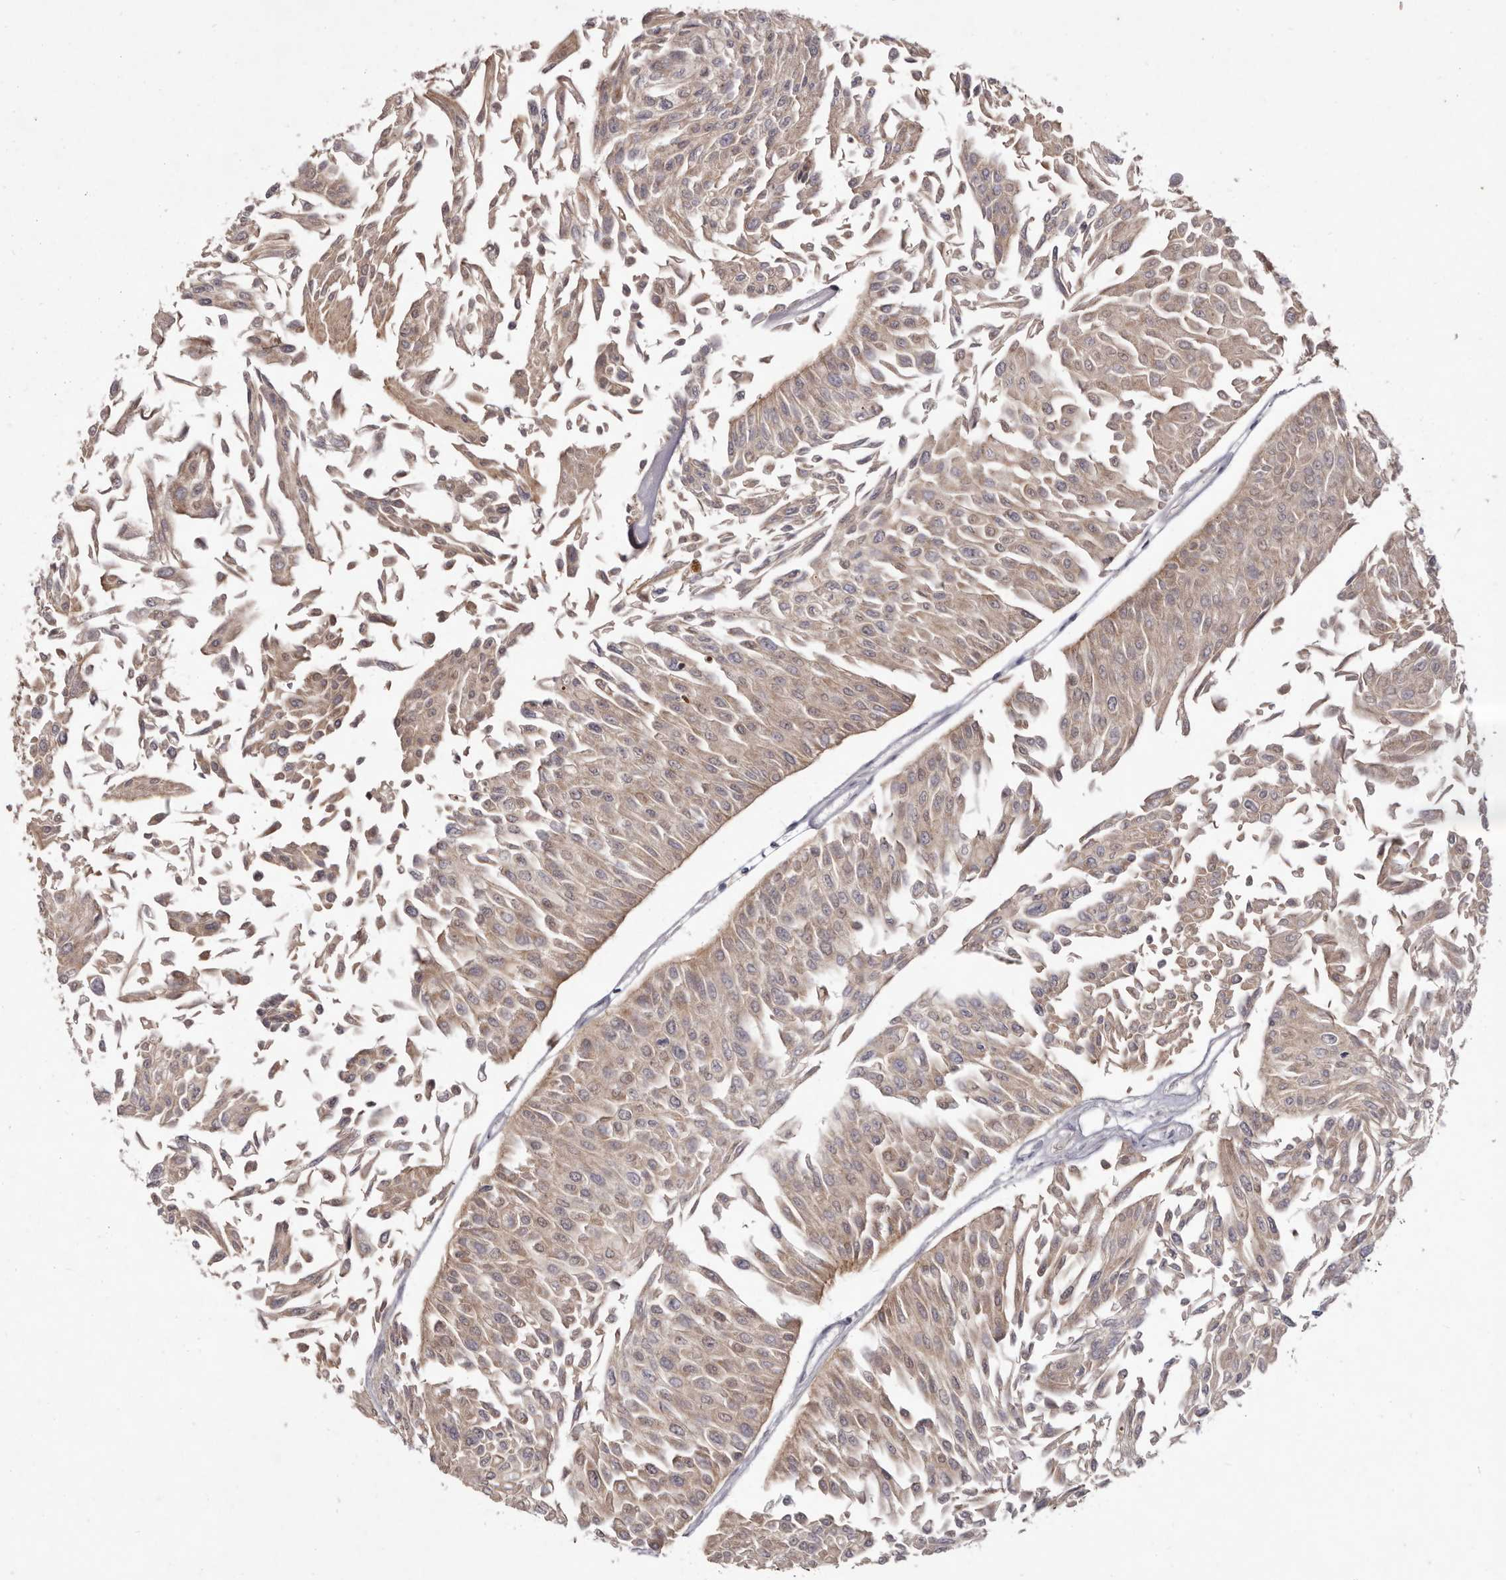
{"staining": {"intensity": "negative", "quantity": "none", "location": "none"}, "tissue": "urothelial cancer", "cell_type": "Tumor cells", "image_type": "cancer", "snomed": [{"axis": "morphology", "description": "Urothelial carcinoma, Low grade"}, {"axis": "topography", "description": "Urinary bladder"}], "caption": "The immunohistochemistry (IHC) photomicrograph has no significant expression in tumor cells of urothelial carcinoma (low-grade) tissue.", "gene": "GARNL3", "patient": {"sex": "male", "age": 67}}